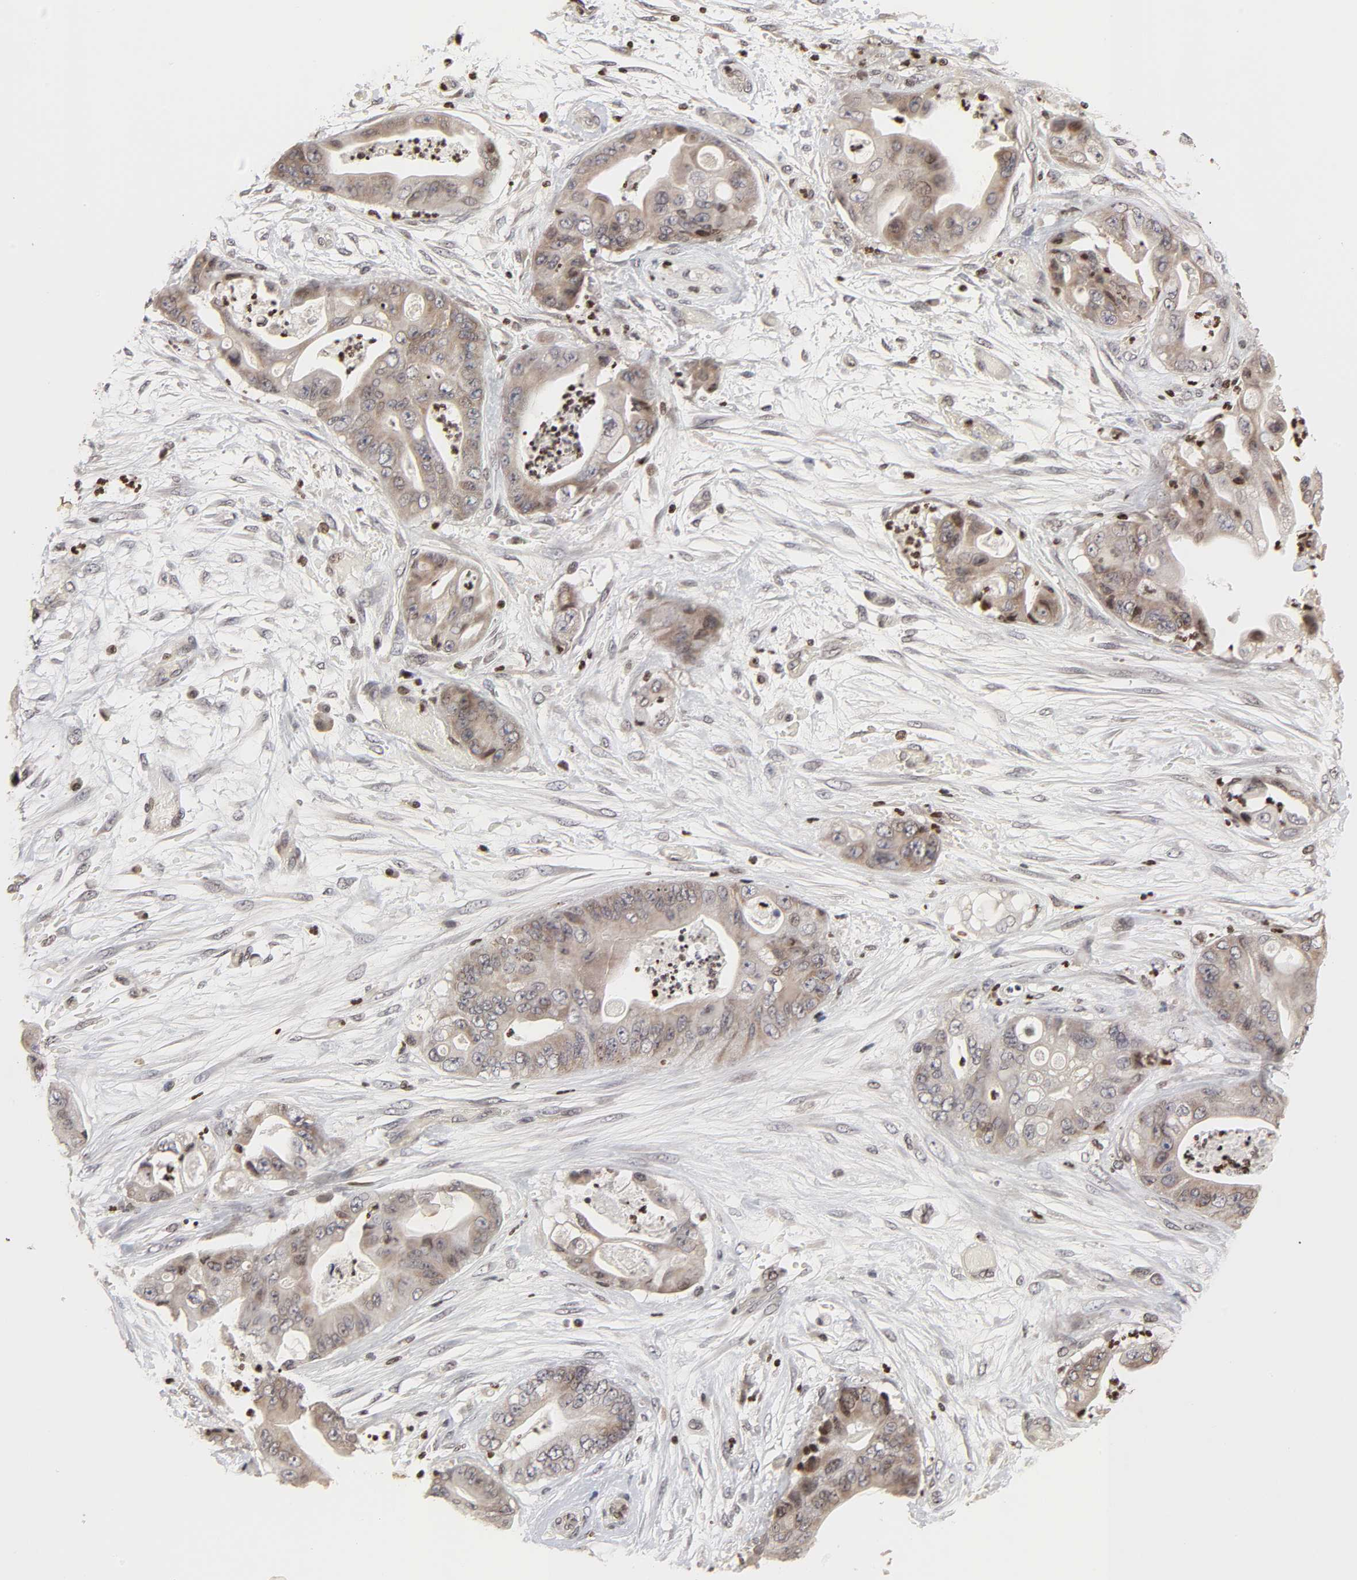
{"staining": {"intensity": "weak", "quantity": "25%-75%", "location": "cytoplasmic/membranous"}, "tissue": "stomach cancer", "cell_type": "Tumor cells", "image_type": "cancer", "snomed": [{"axis": "morphology", "description": "Adenocarcinoma, NOS"}, {"axis": "topography", "description": "Stomach"}], "caption": "Protein expression analysis of stomach cancer reveals weak cytoplasmic/membranous positivity in approximately 25%-75% of tumor cells. Nuclei are stained in blue.", "gene": "ZNF473", "patient": {"sex": "female", "age": 73}}